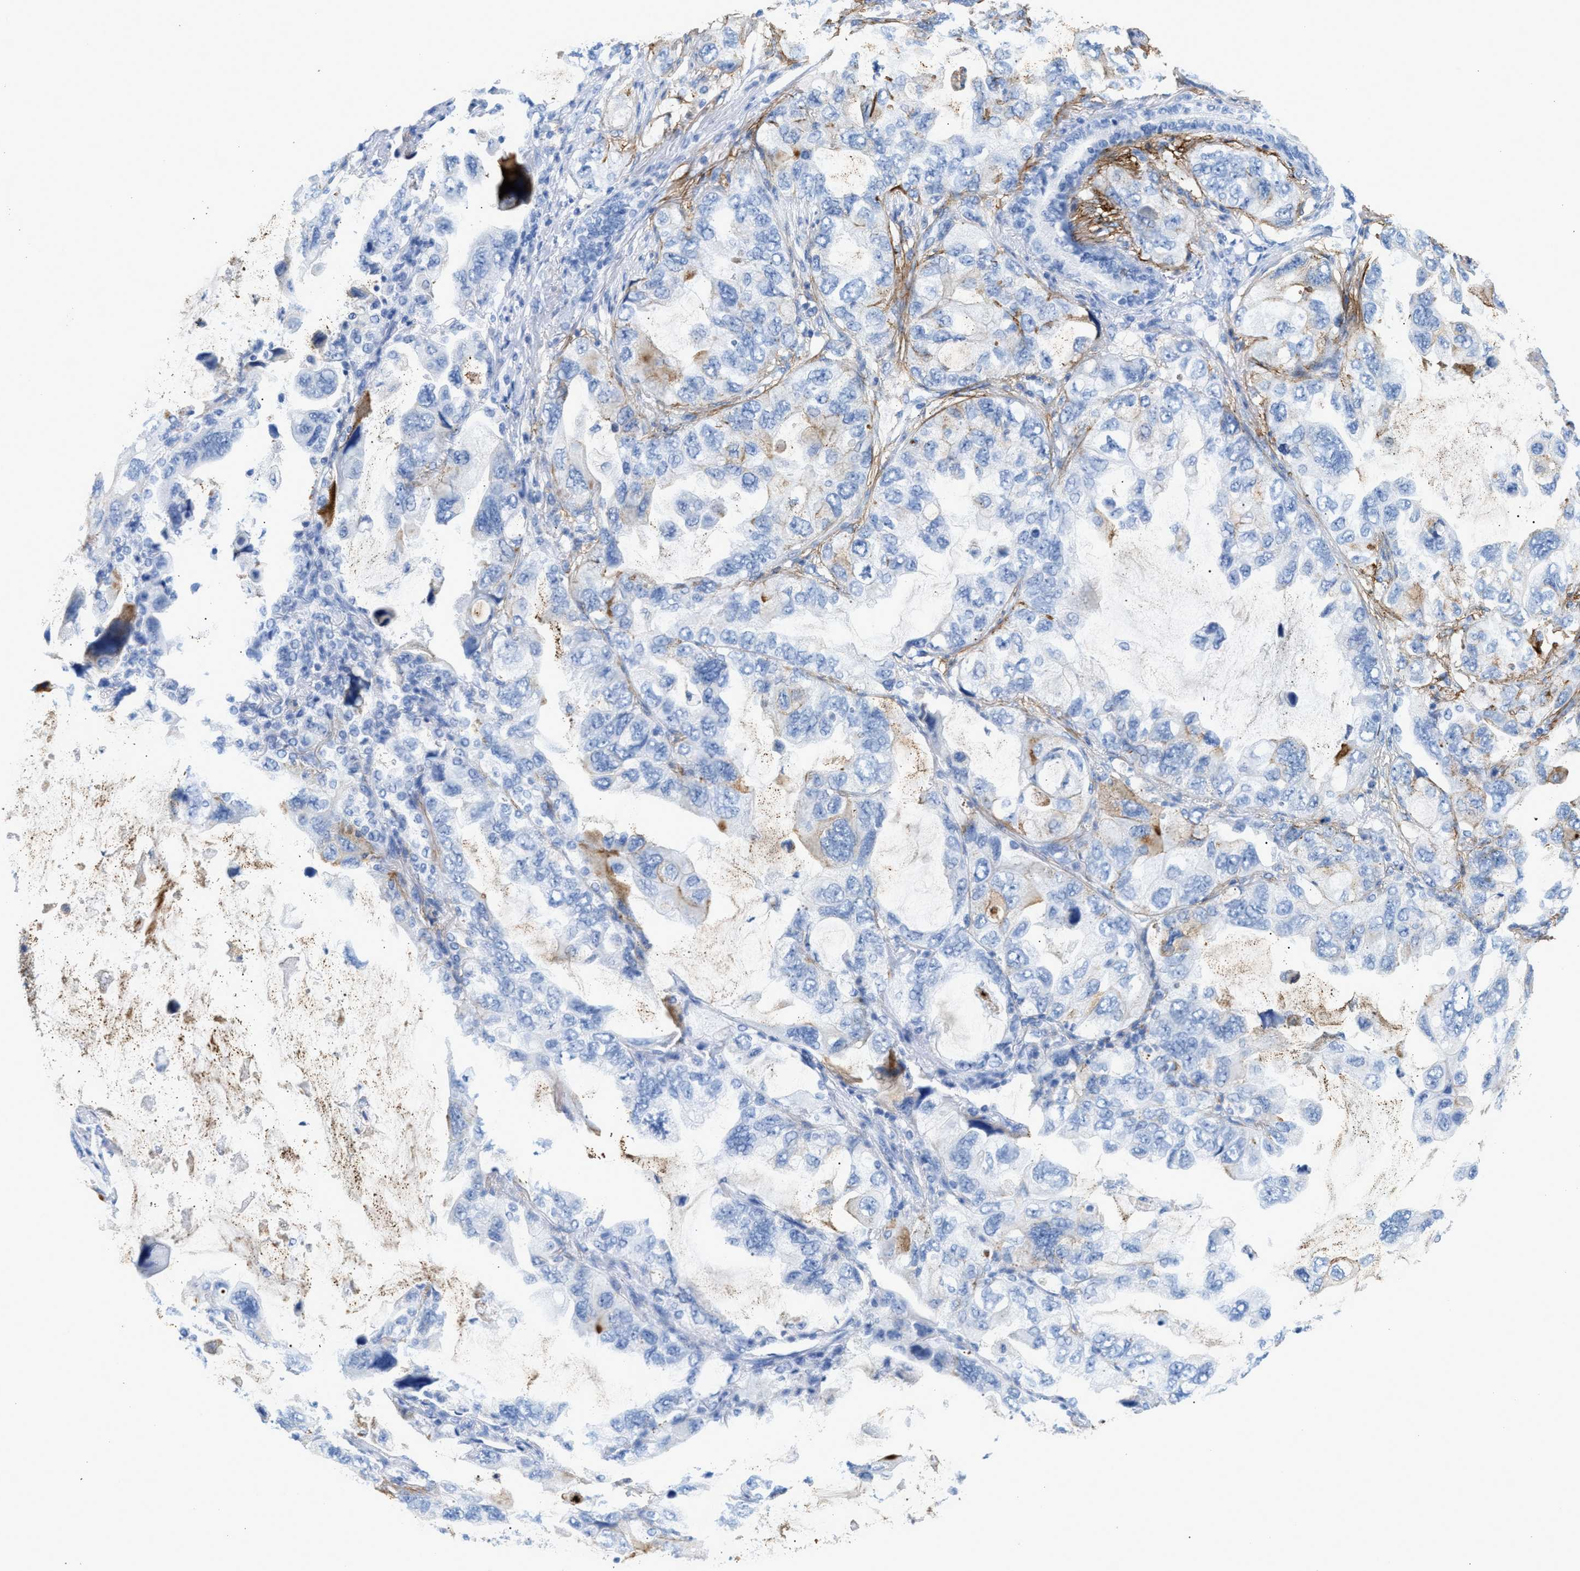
{"staining": {"intensity": "weak", "quantity": "<25%", "location": "cytoplasmic/membranous"}, "tissue": "lung cancer", "cell_type": "Tumor cells", "image_type": "cancer", "snomed": [{"axis": "morphology", "description": "Squamous cell carcinoma, NOS"}, {"axis": "topography", "description": "Lung"}], "caption": "Lung cancer was stained to show a protein in brown. There is no significant positivity in tumor cells.", "gene": "TNR", "patient": {"sex": "female", "age": 73}}